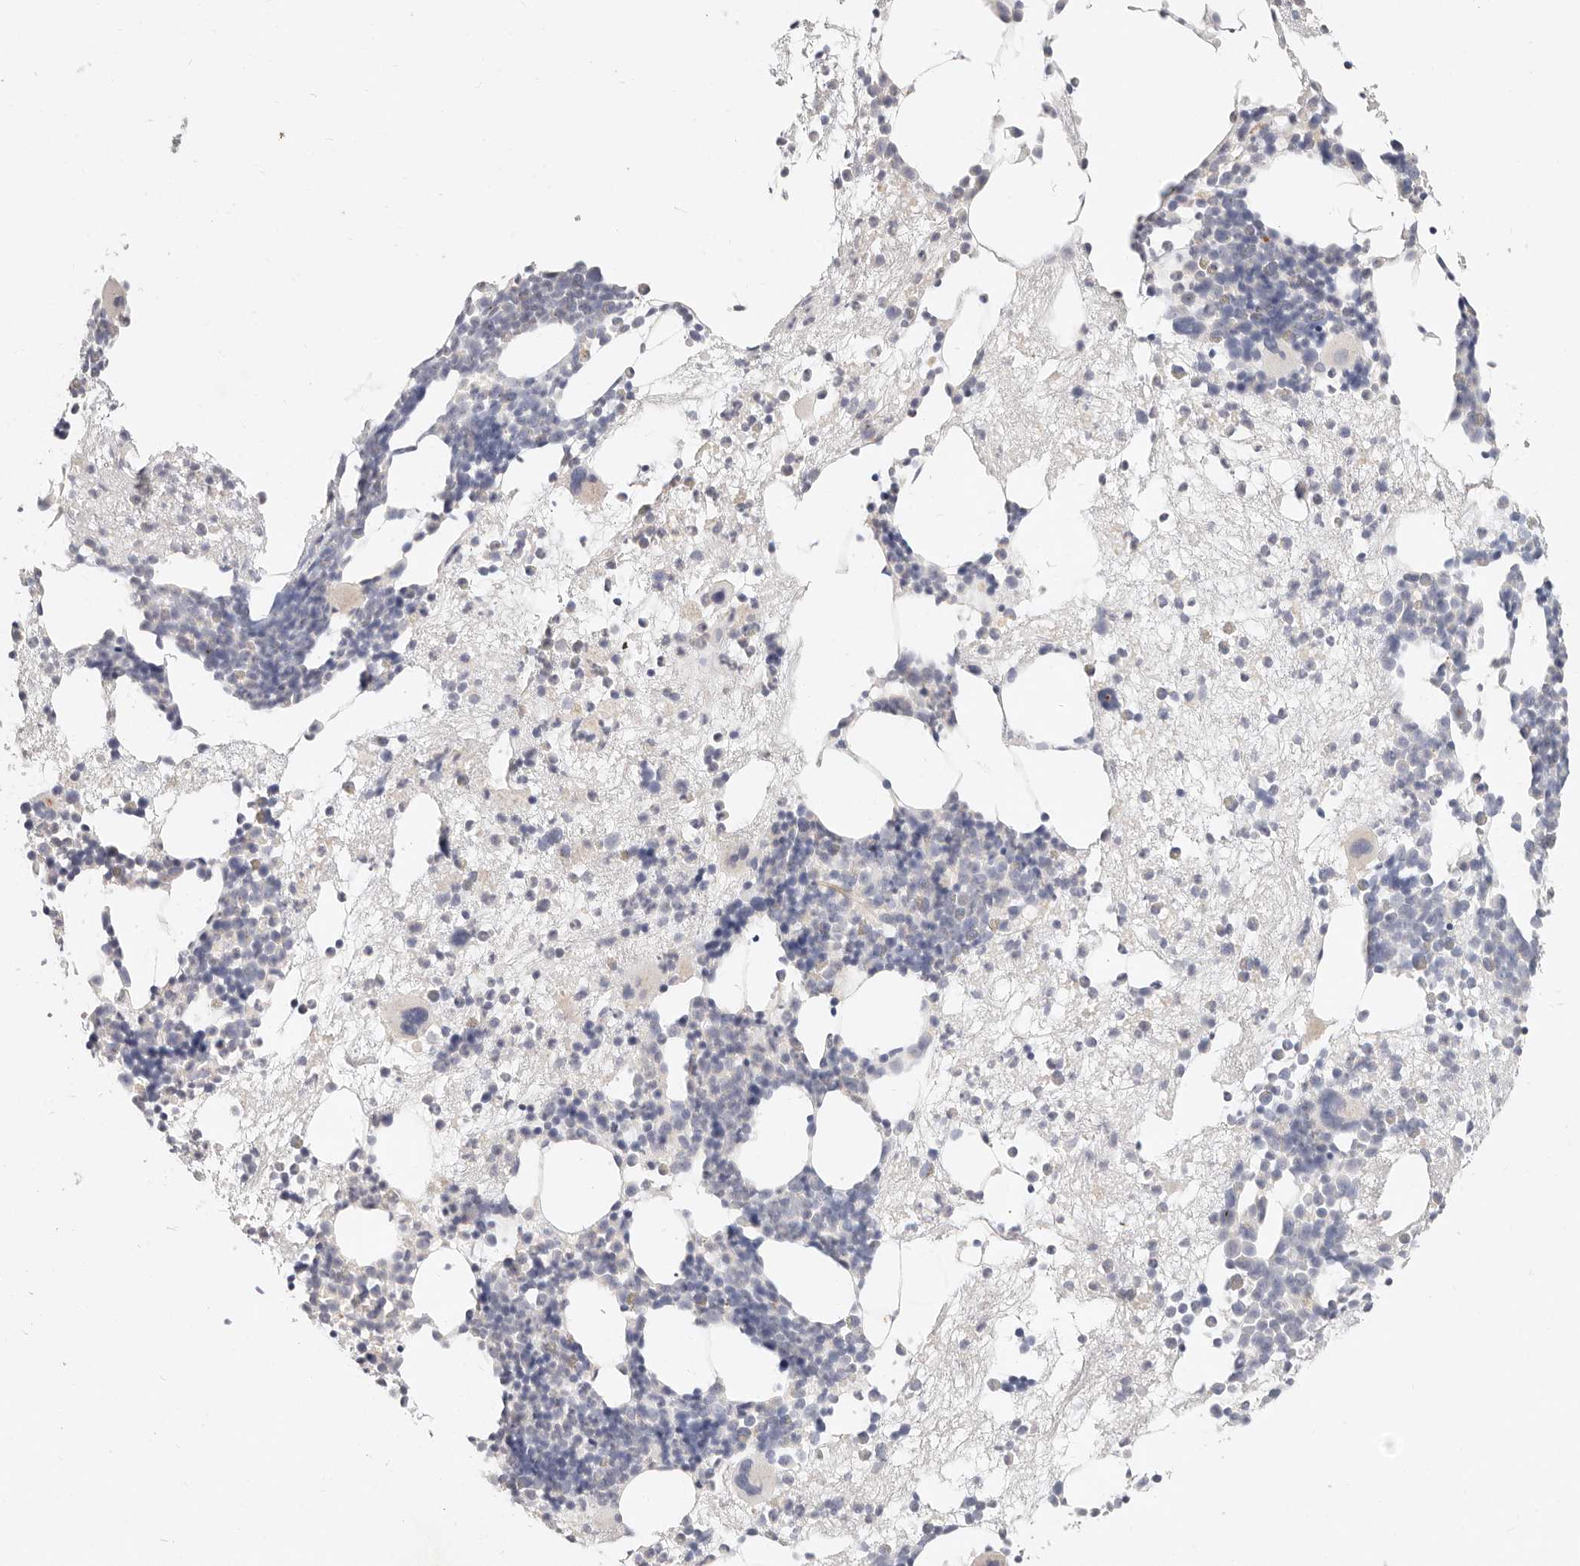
{"staining": {"intensity": "weak", "quantity": "<25%", "location": "cytoplasmic/membranous"}, "tissue": "bone marrow", "cell_type": "Hematopoietic cells", "image_type": "normal", "snomed": [{"axis": "morphology", "description": "Normal tissue, NOS"}, {"axis": "topography", "description": "Bone marrow"}], "caption": "This is an IHC histopathology image of normal human bone marrow. There is no staining in hematopoietic cells.", "gene": "ZRANB1", "patient": {"sex": "male", "age": 54}}